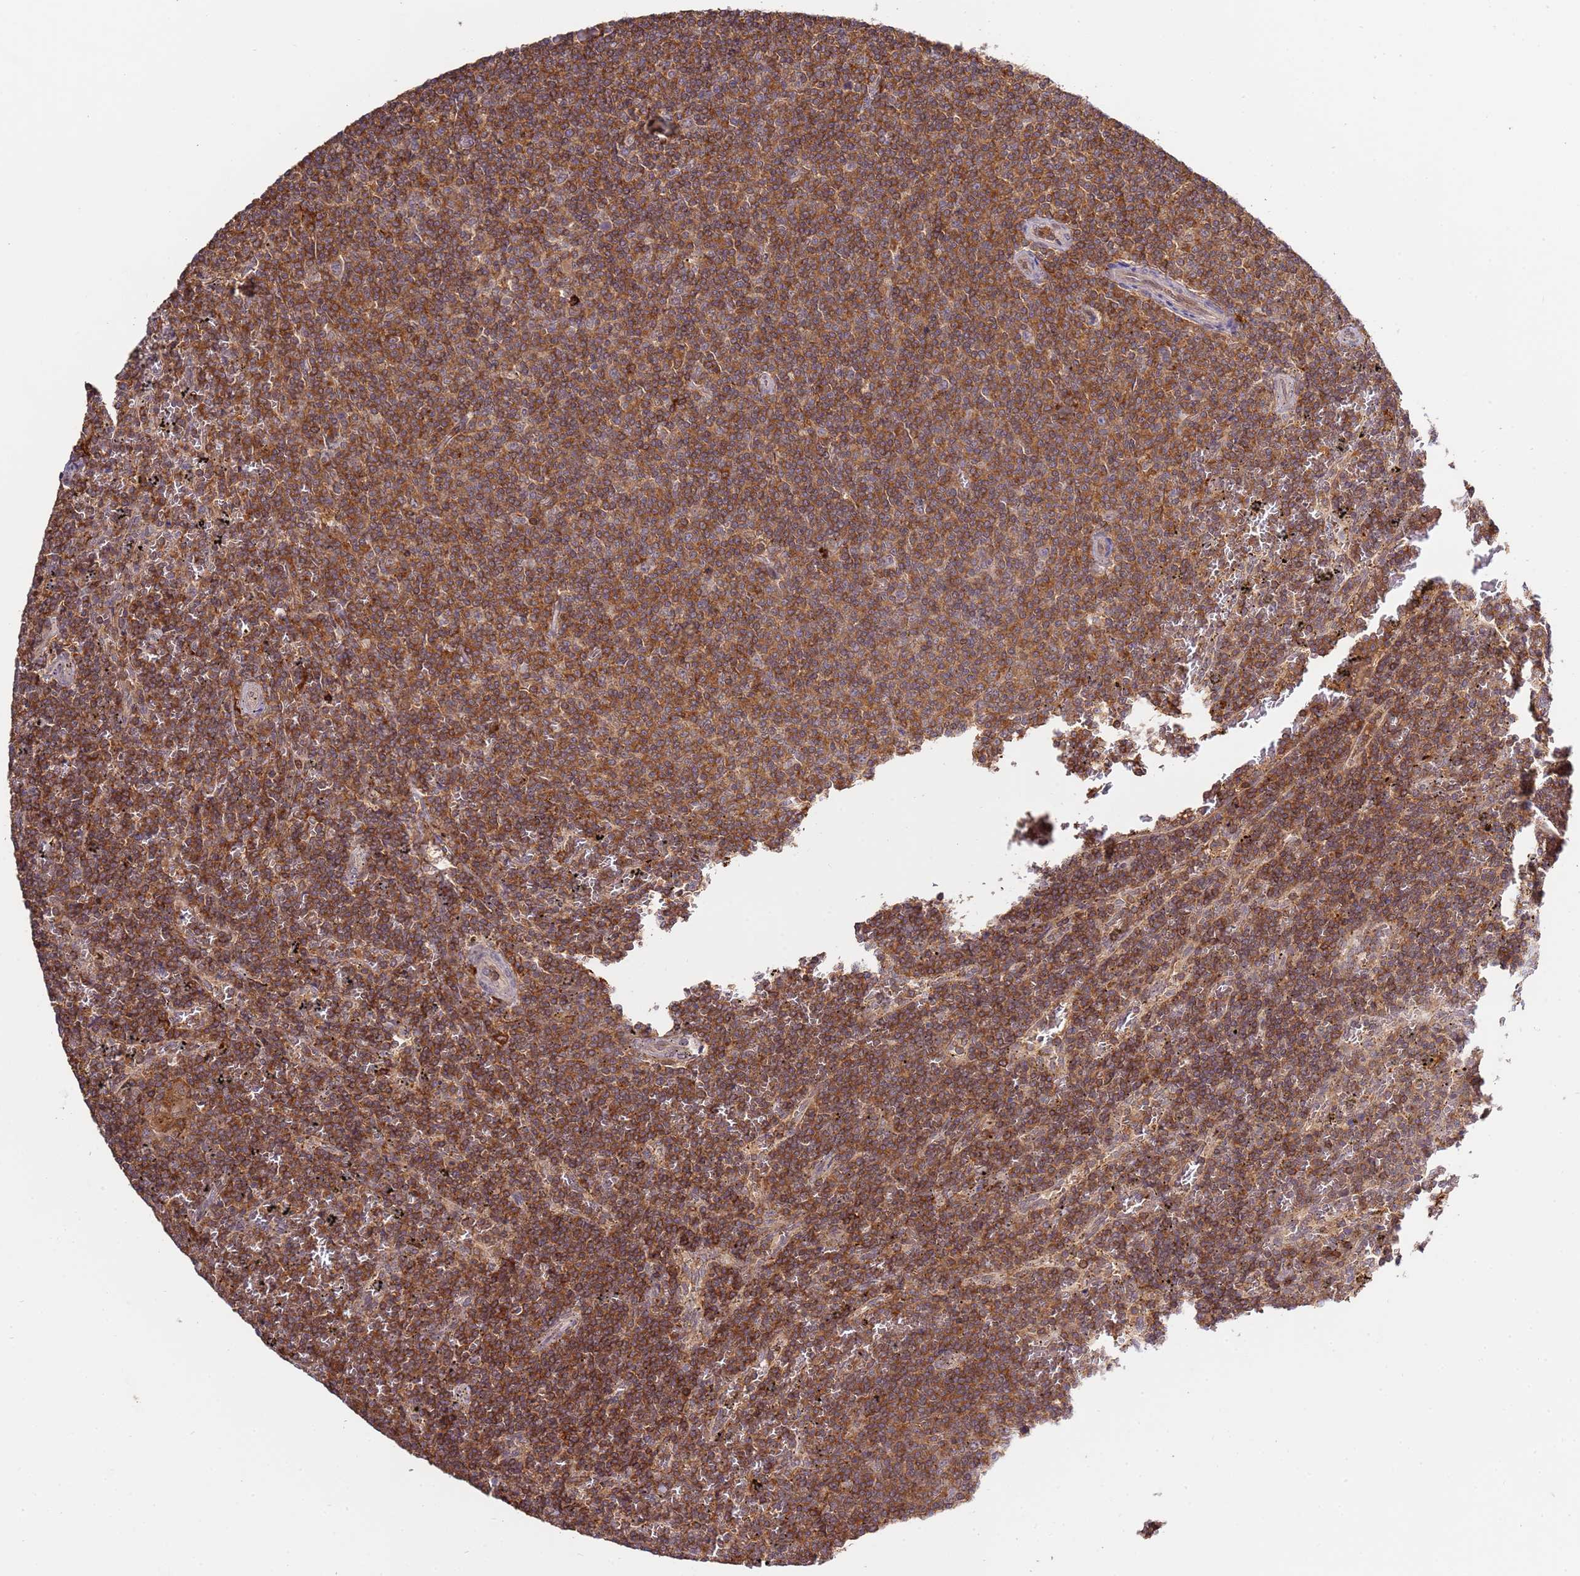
{"staining": {"intensity": "strong", "quantity": ">75%", "location": "cytoplasmic/membranous"}, "tissue": "lymphoma", "cell_type": "Tumor cells", "image_type": "cancer", "snomed": [{"axis": "morphology", "description": "Malignant lymphoma, non-Hodgkin's type, Low grade"}, {"axis": "topography", "description": "Spleen"}], "caption": "IHC histopathology image of human lymphoma stained for a protein (brown), which shows high levels of strong cytoplasmic/membranous staining in approximately >75% of tumor cells.", "gene": "ZNF624", "patient": {"sex": "female", "age": 50}}